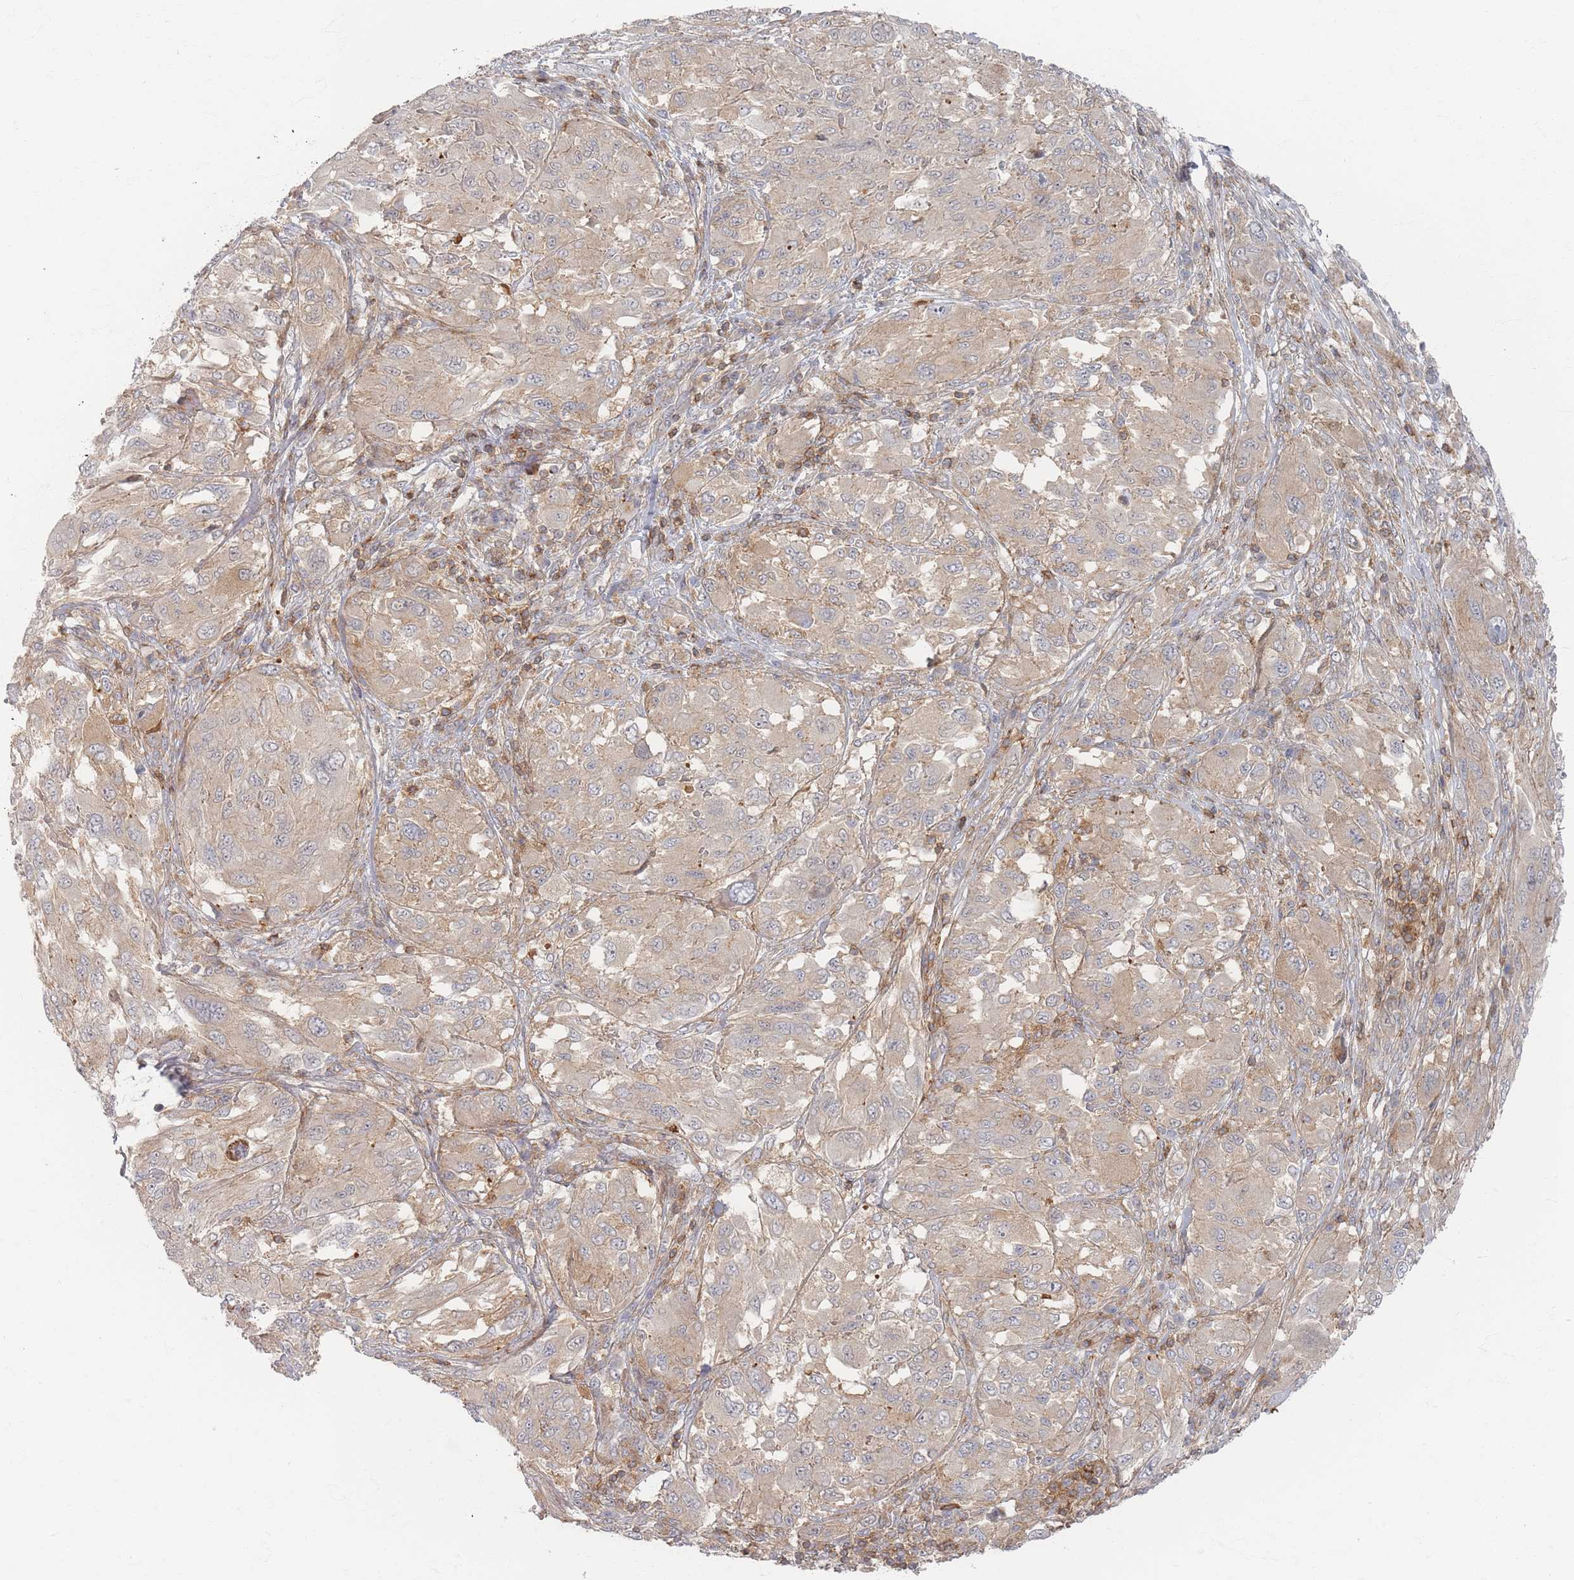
{"staining": {"intensity": "weak", "quantity": "25%-75%", "location": "cytoplasmic/membranous"}, "tissue": "melanoma", "cell_type": "Tumor cells", "image_type": "cancer", "snomed": [{"axis": "morphology", "description": "Malignant melanoma, NOS"}, {"axis": "topography", "description": "Skin"}], "caption": "A micrograph showing weak cytoplasmic/membranous staining in about 25%-75% of tumor cells in melanoma, as visualized by brown immunohistochemical staining.", "gene": "ZNF852", "patient": {"sex": "female", "age": 91}}